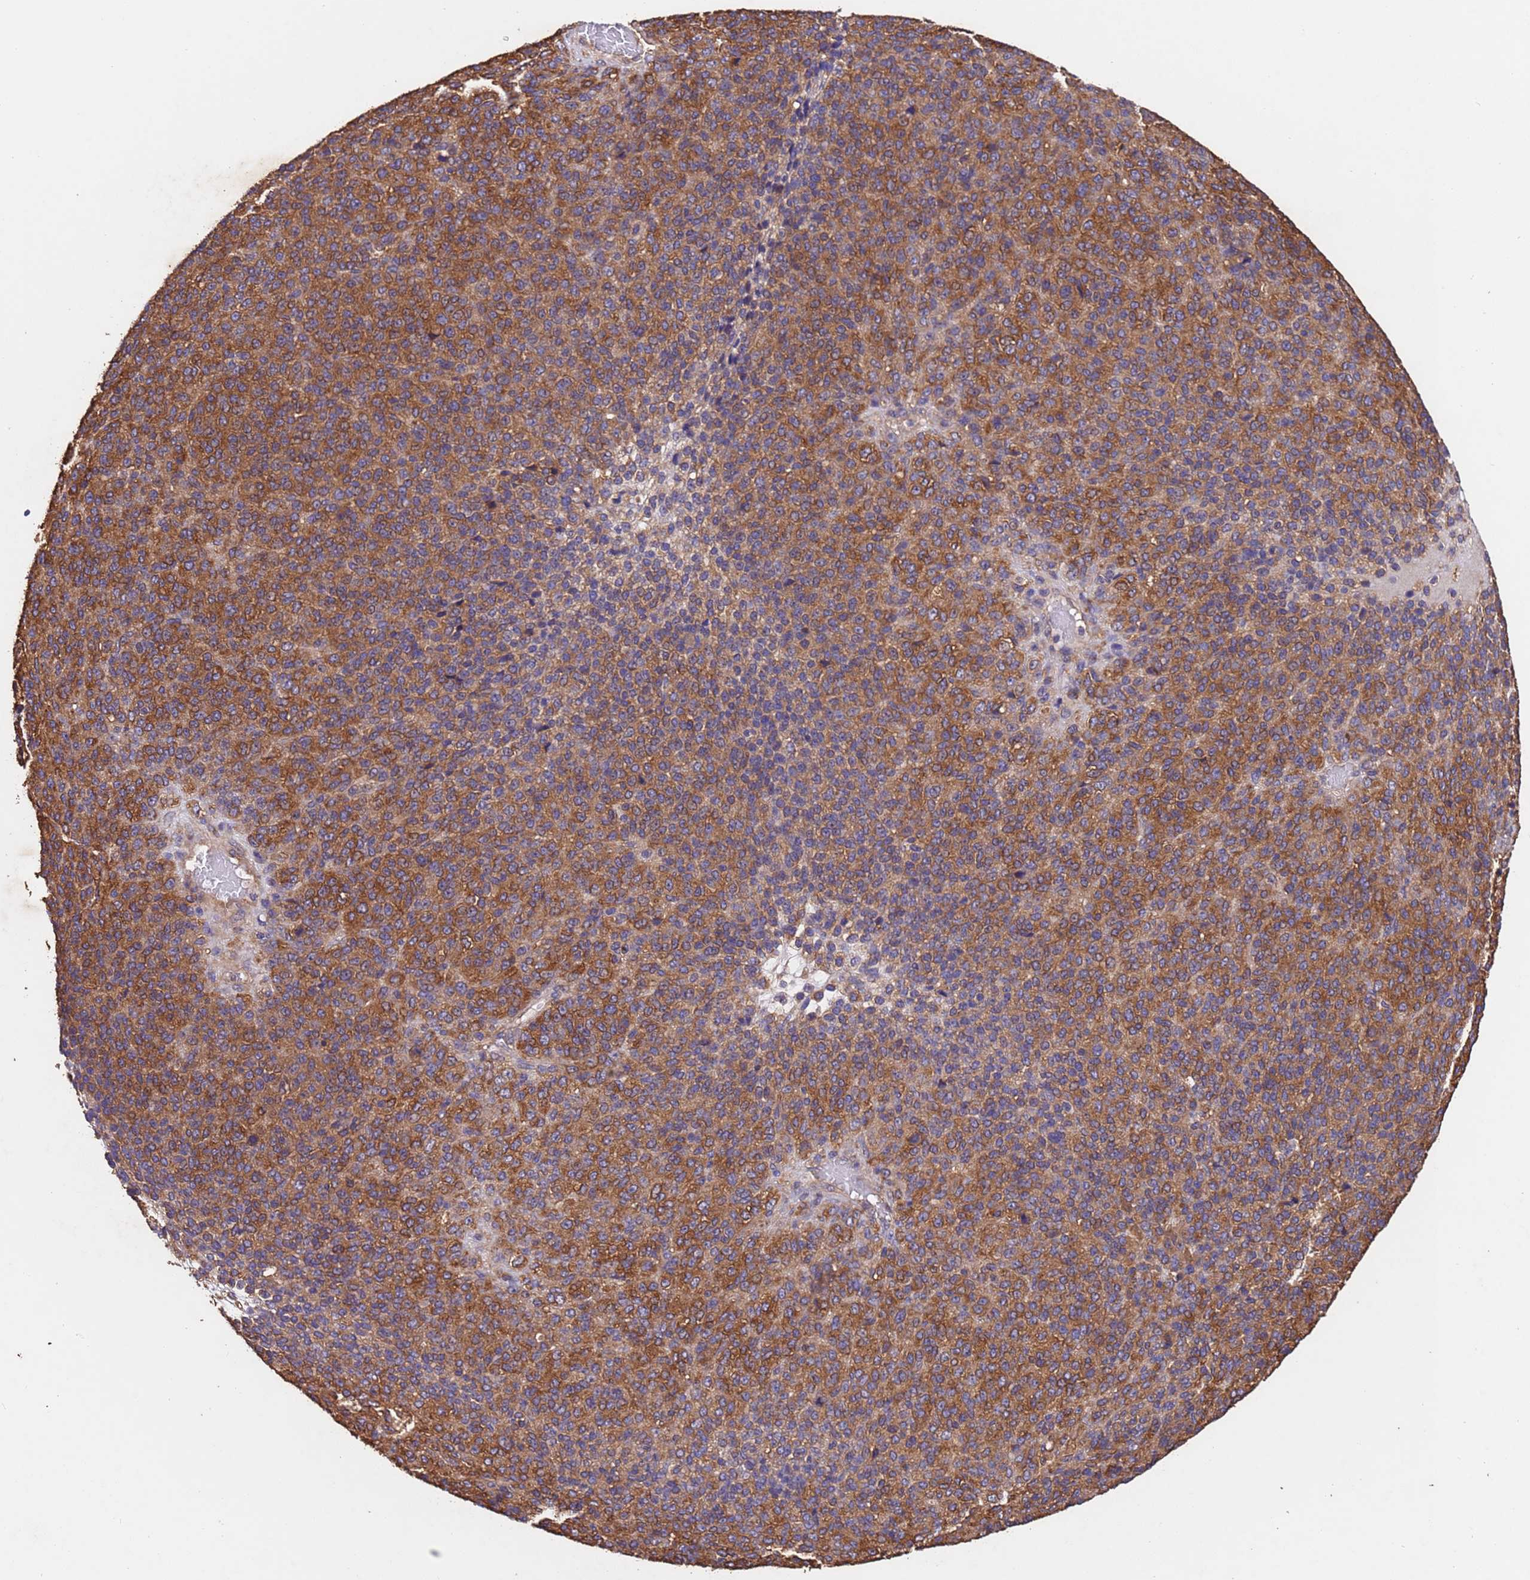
{"staining": {"intensity": "moderate", "quantity": ">75%", "location": "cytoplasmic/membranous"}, "tissue": "melanoma", "cell_type": "Tumor cells", "image_type": "cancer", "snomed": [{"axis": "morphology", "description": "Malignant melanoma, Metastatic site"}, {"axis": "topography", "description": "Brain"}], "caption": "This photomicrograph exhibits immunohistochemistry (IHC) staining of human melanoma, with medium moderate cytoplasmic/membranous staining in about >75% of tumor cells.", "gene": "MTX3", "patient": {"sex": "female", "age": 56}}